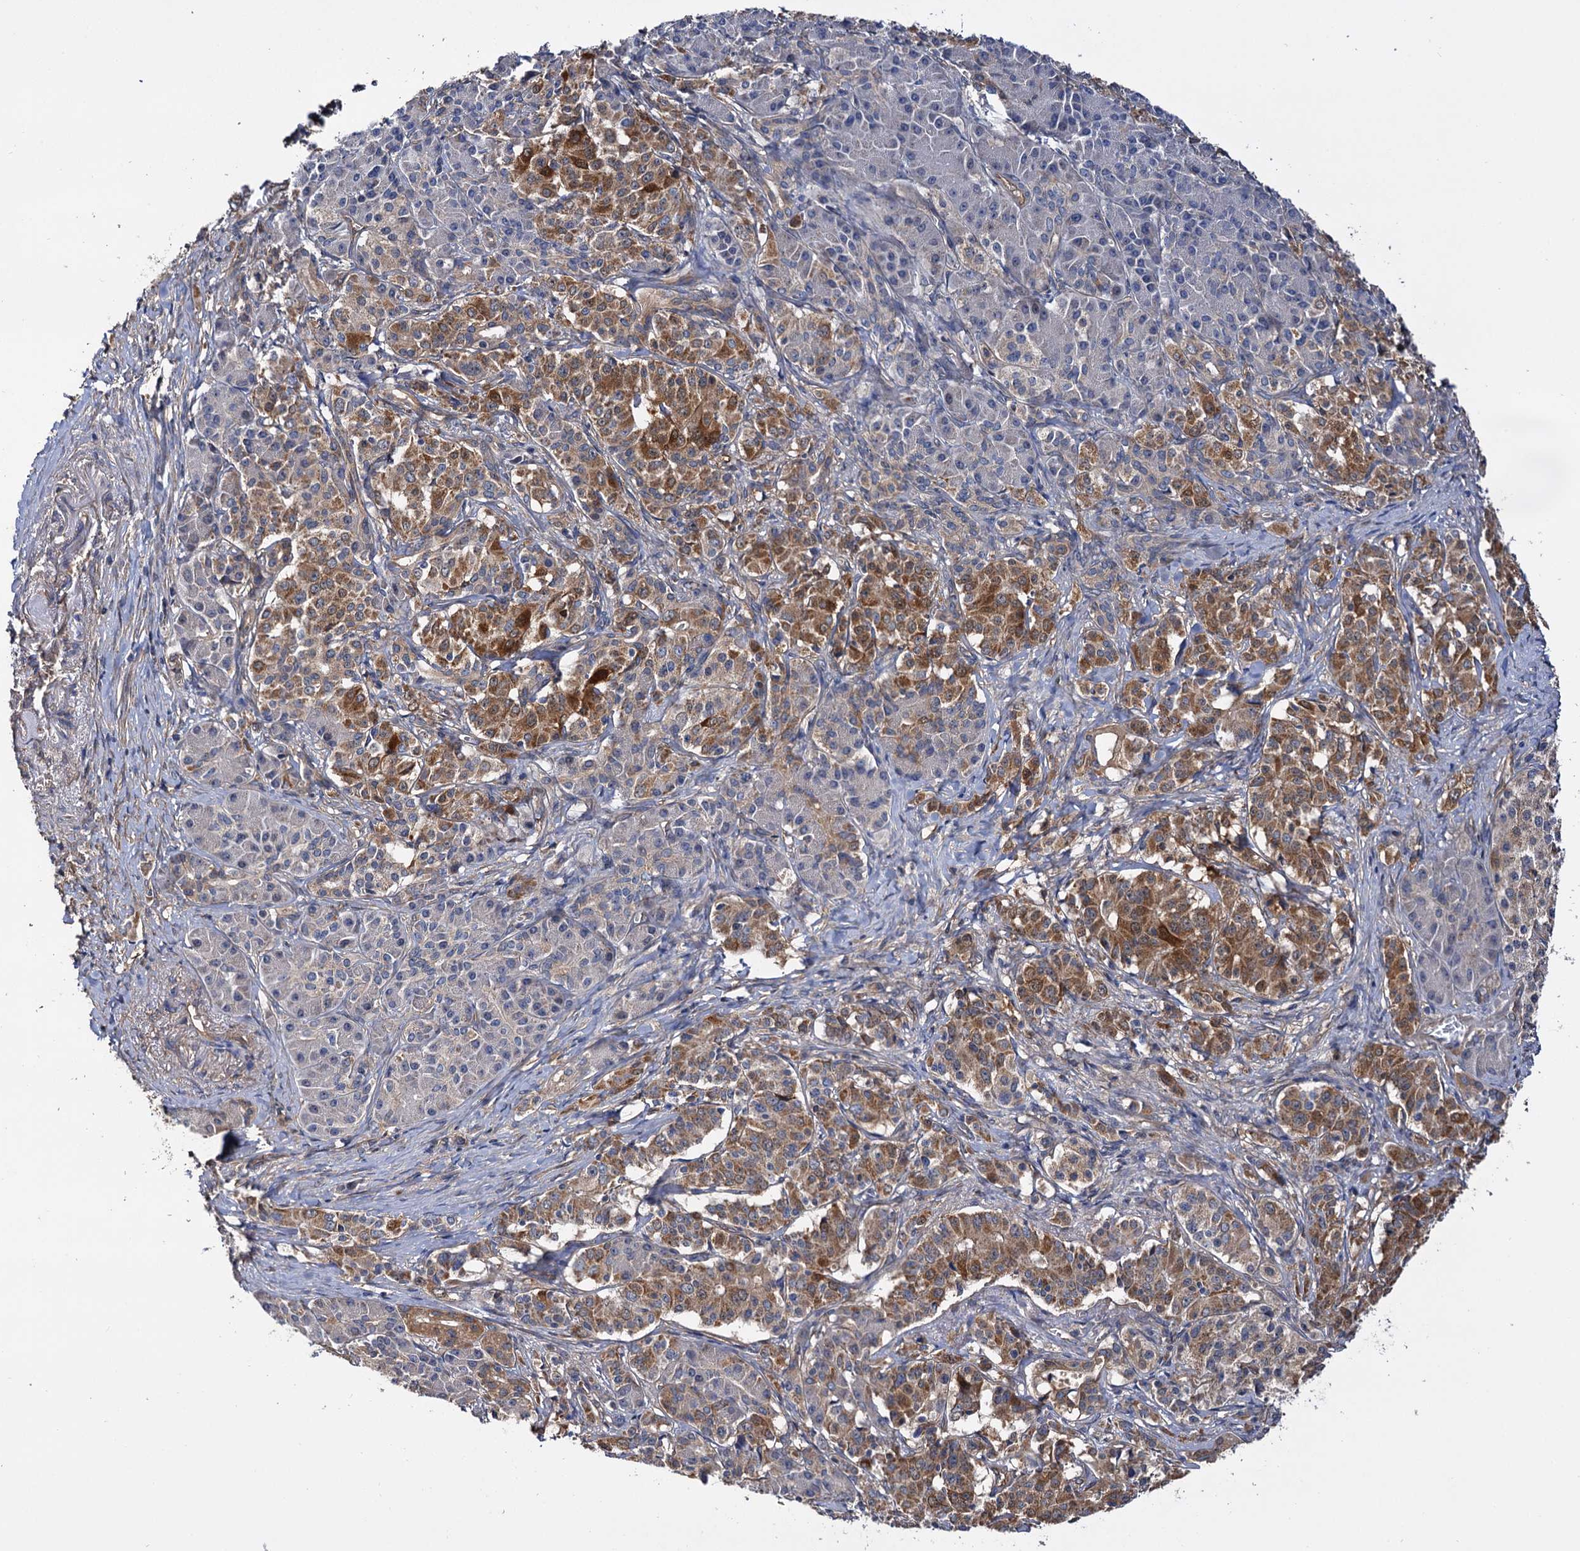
{"staining": {"intensity": "moderate", "quantity": ">75%", "location": "cytoplasmic/membranous"}, "tissue": "pancreatic cancer", "cell_type": "Tumor cells", "image_type": "cancer", "snomed": [{"axis": "morphology", "description": "Adenocarcinoma, NOS"}, {"axis": "topography", "description": "Pancreas"}], "caption": "Human adenocarcinoma (pancreatic) stained for a protein (brown) exhibits moderate cytoplasmic/membranous positive expression in about >75% of tumor cells.", "gene": "IDI1", "patient": {"sex": "female", "age": 74}}